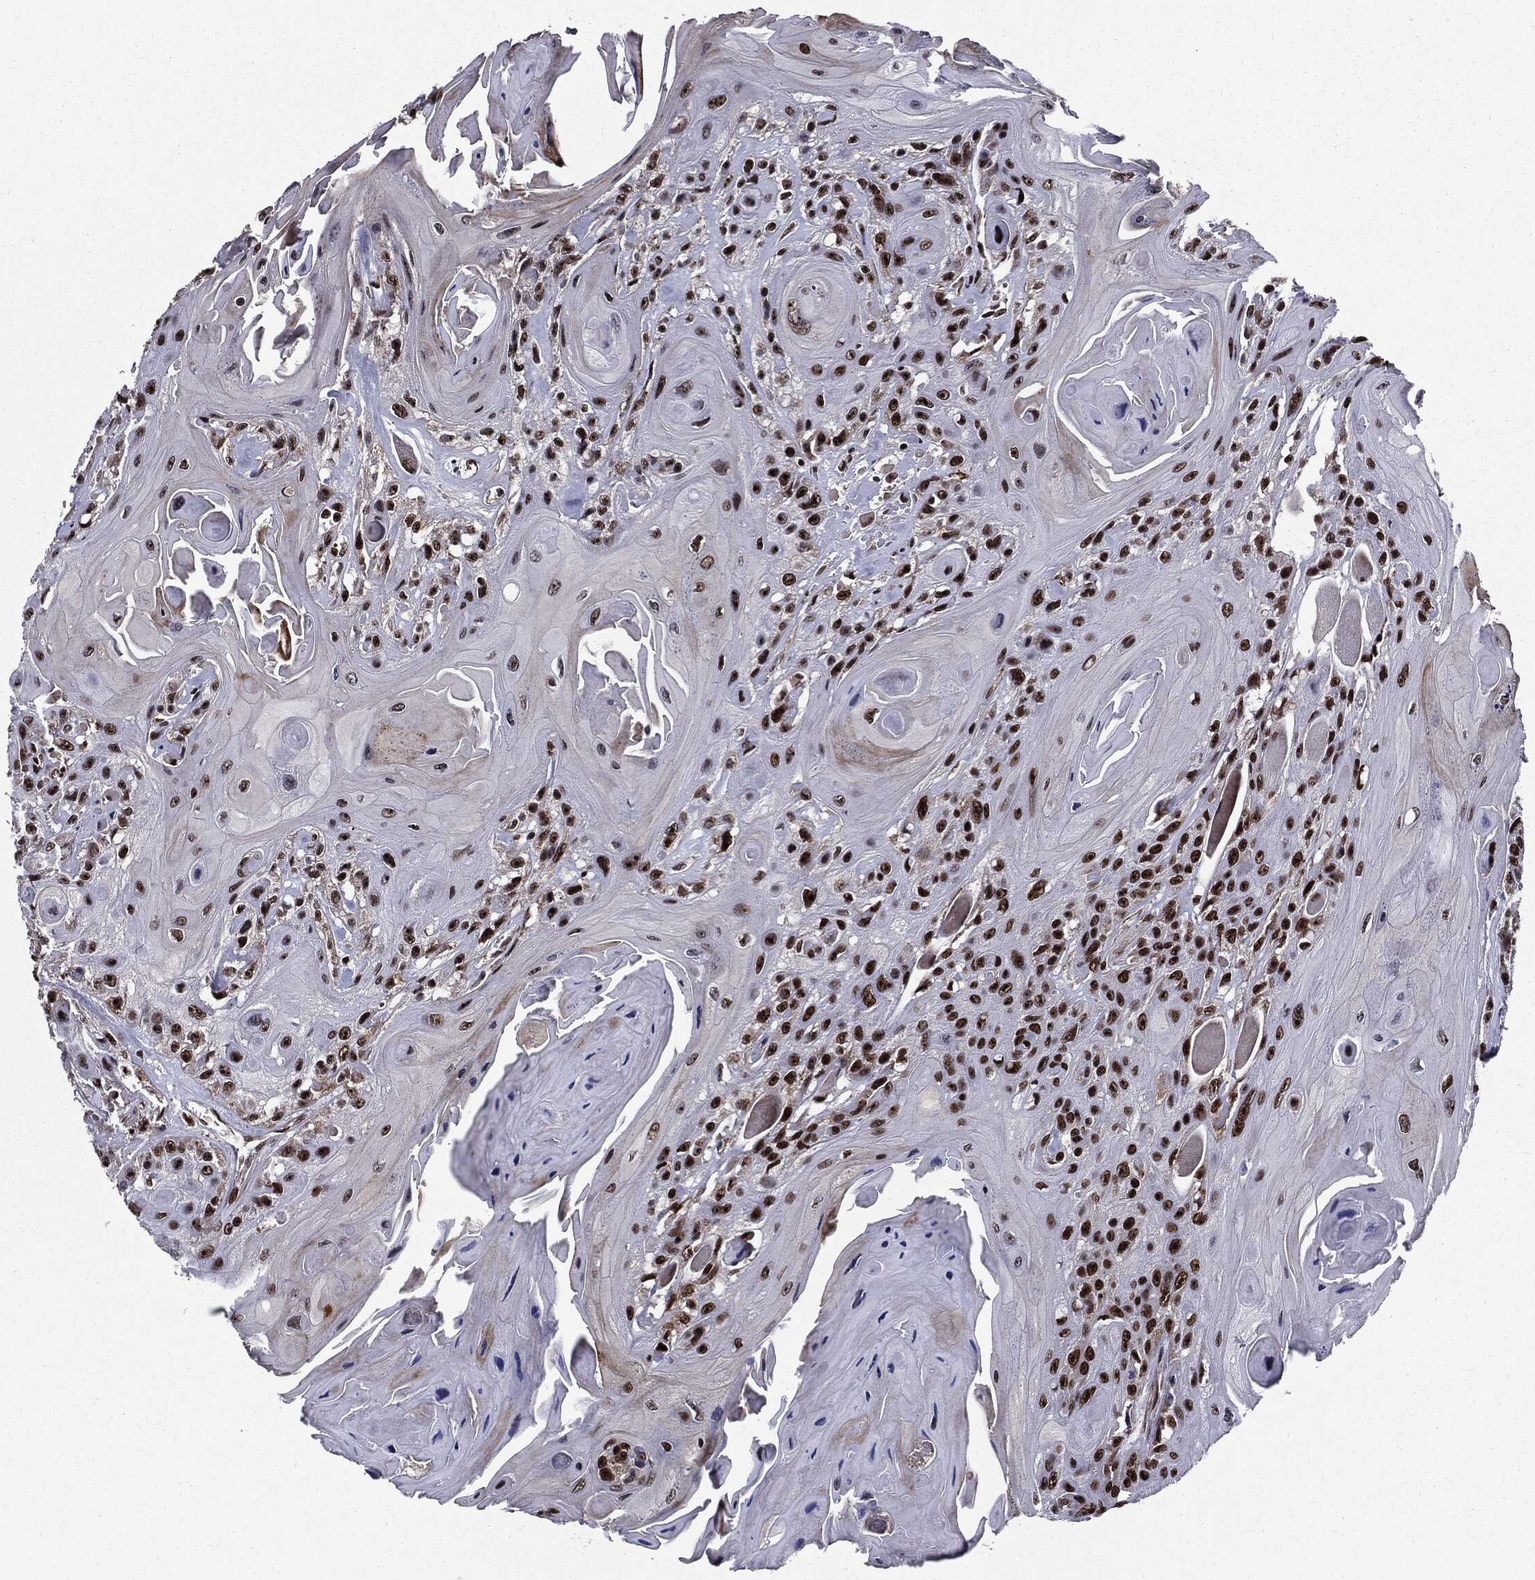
{"staining": {"intensity": "strong", "quantity": ">75%", "location": "nuclear"}, "tissue": "head and neck cancer", "cell_type": "Tumor cells", "image_type": "cancer", "snomed": [{"axis": "morphology", "description": "Squamous cell carcinoma, NOS"}, {"axis": "topography", "description": "Head-Neck"}], "caption": "Head and neck cancer (squamous cell carcinoma) was stained to show a protein in brown. There is high levels of strong nuclear expression in approximately >75% of tumor cells.", "gene": "ZFP91", "patient": {"sex": "female", "age": 59}}